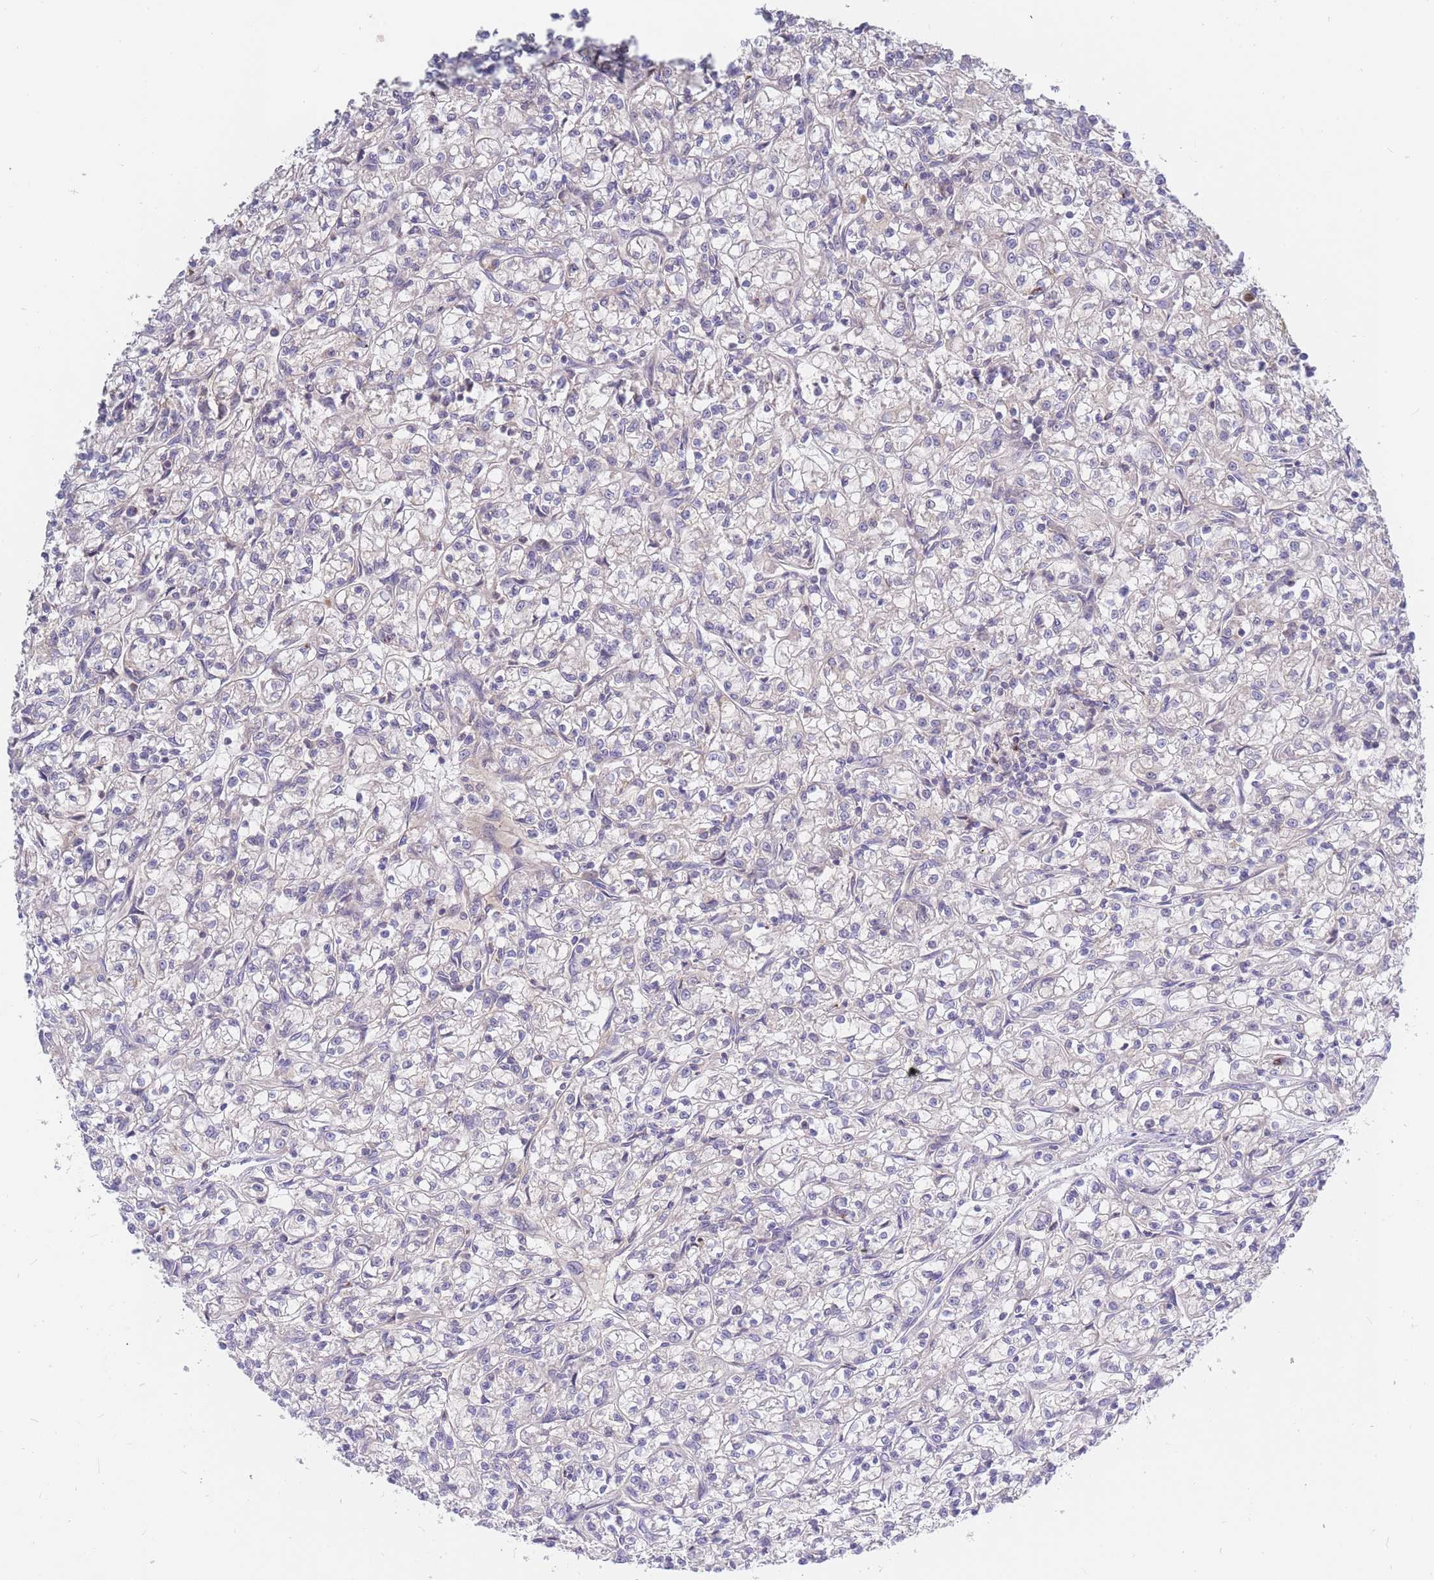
{"staining": {"intensity": "negative", "quantity": "none", "location": "none"}, "tissue": "renal cancer", "cell_type": "Tumor cells", "image_type": "cancer", "snomed": [{"axis": "morphology", "description": "Adenocarcinoma, NOS"}, {"axis": "topography", "description": "Kidney"}], "caption": "There is no significant positivity in tumor cells of renal adenocarcinoma. Nuclei are stained in blue.", "gene": "BORCS5", "patient": {"sex": "female", "age": 59}}